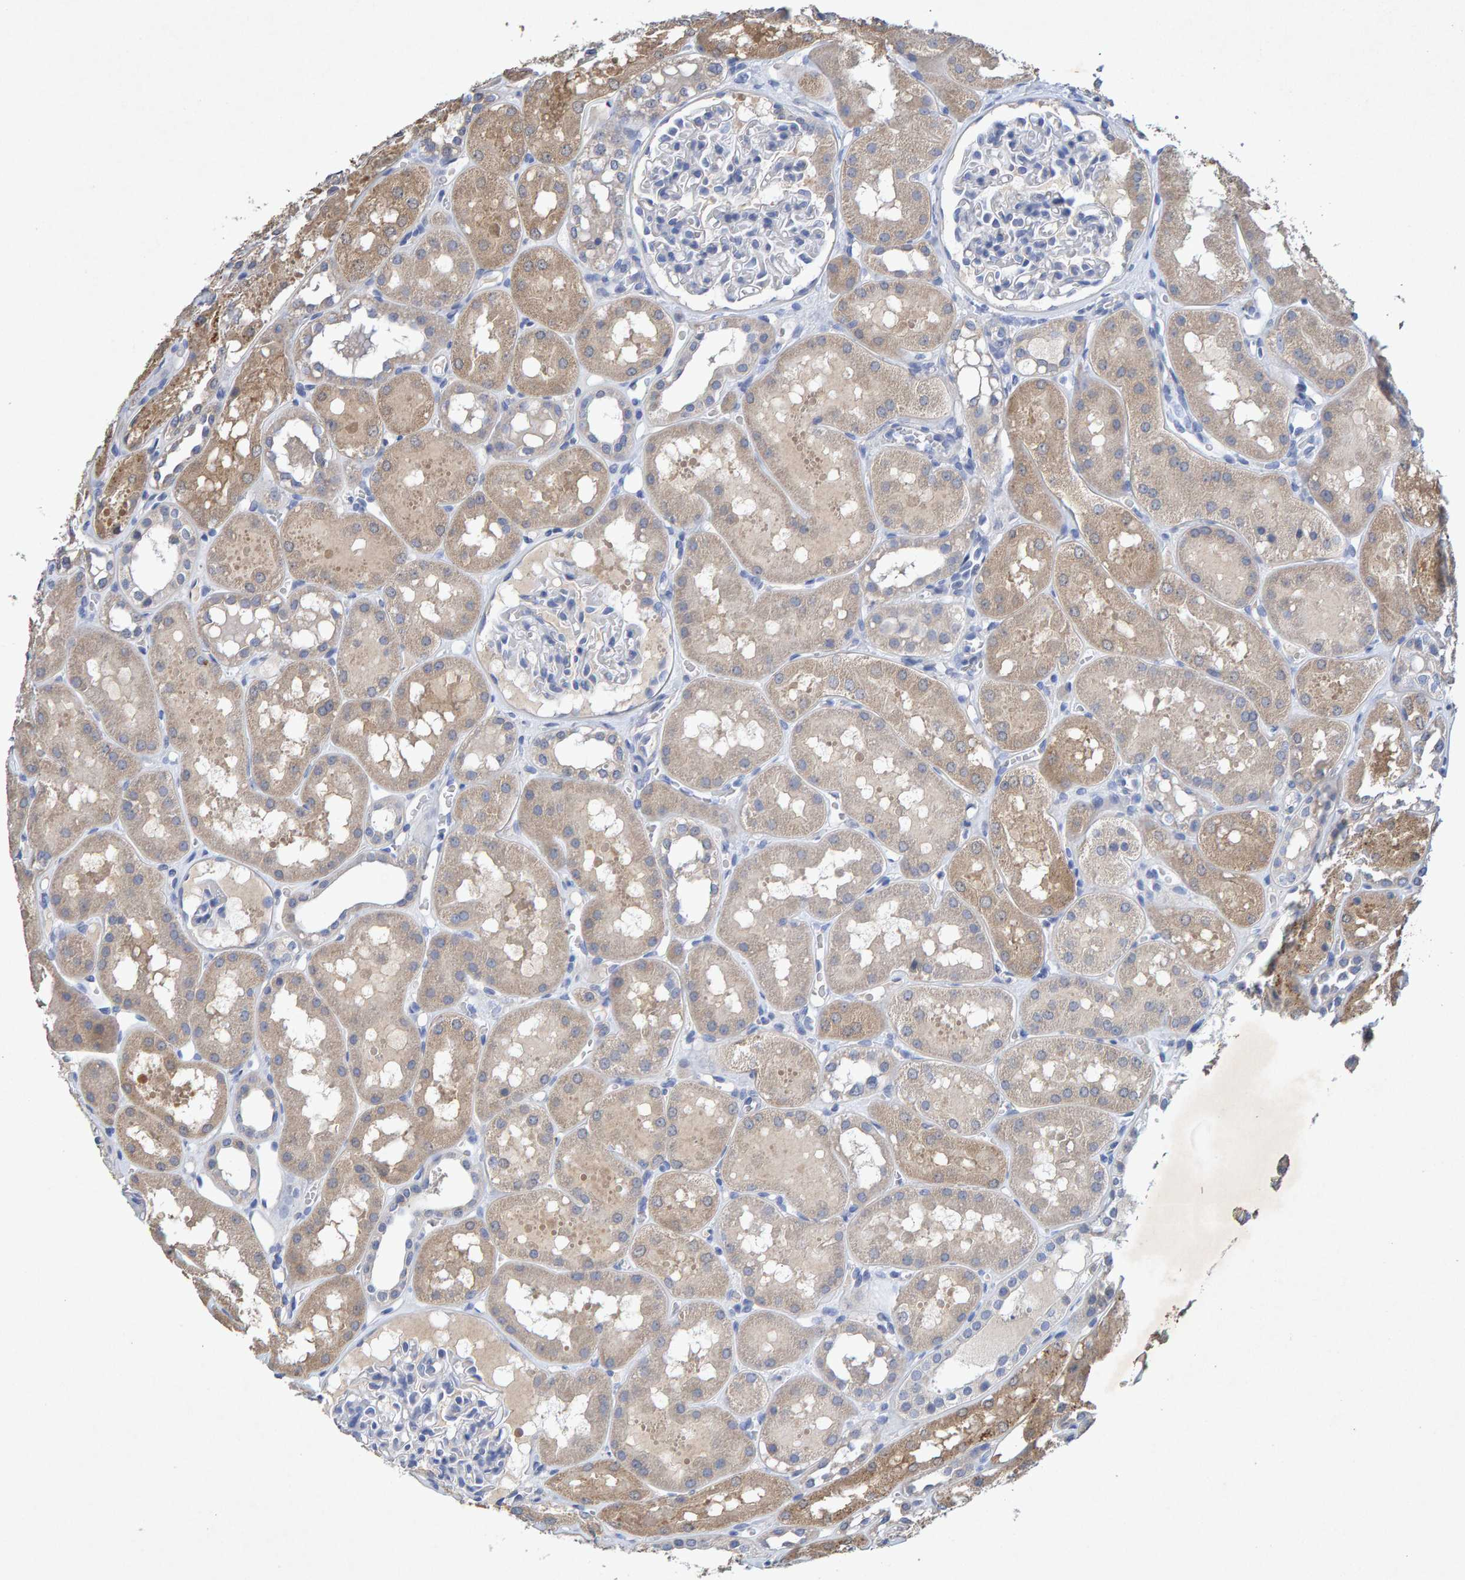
{"staining": {"intensity": "negative", "quantity": "none", "location": "none"}, "tissue": "kidney", "cell_type": "Cells in glomeruli", "image_type": "normal", "snomed": [{"axis": "morphology", "description": "Normal tissue, NOS"}, {"axis": "topography", "description": "Kidney"}, {"axis": "topography", "description": "Urinary bladder"}], "caption": "Kidney stained for a protein using IHC exhibits no staining cells in glomeruli.", "gene": "CTH", "patient": {"sex": "male", "age": 16}}